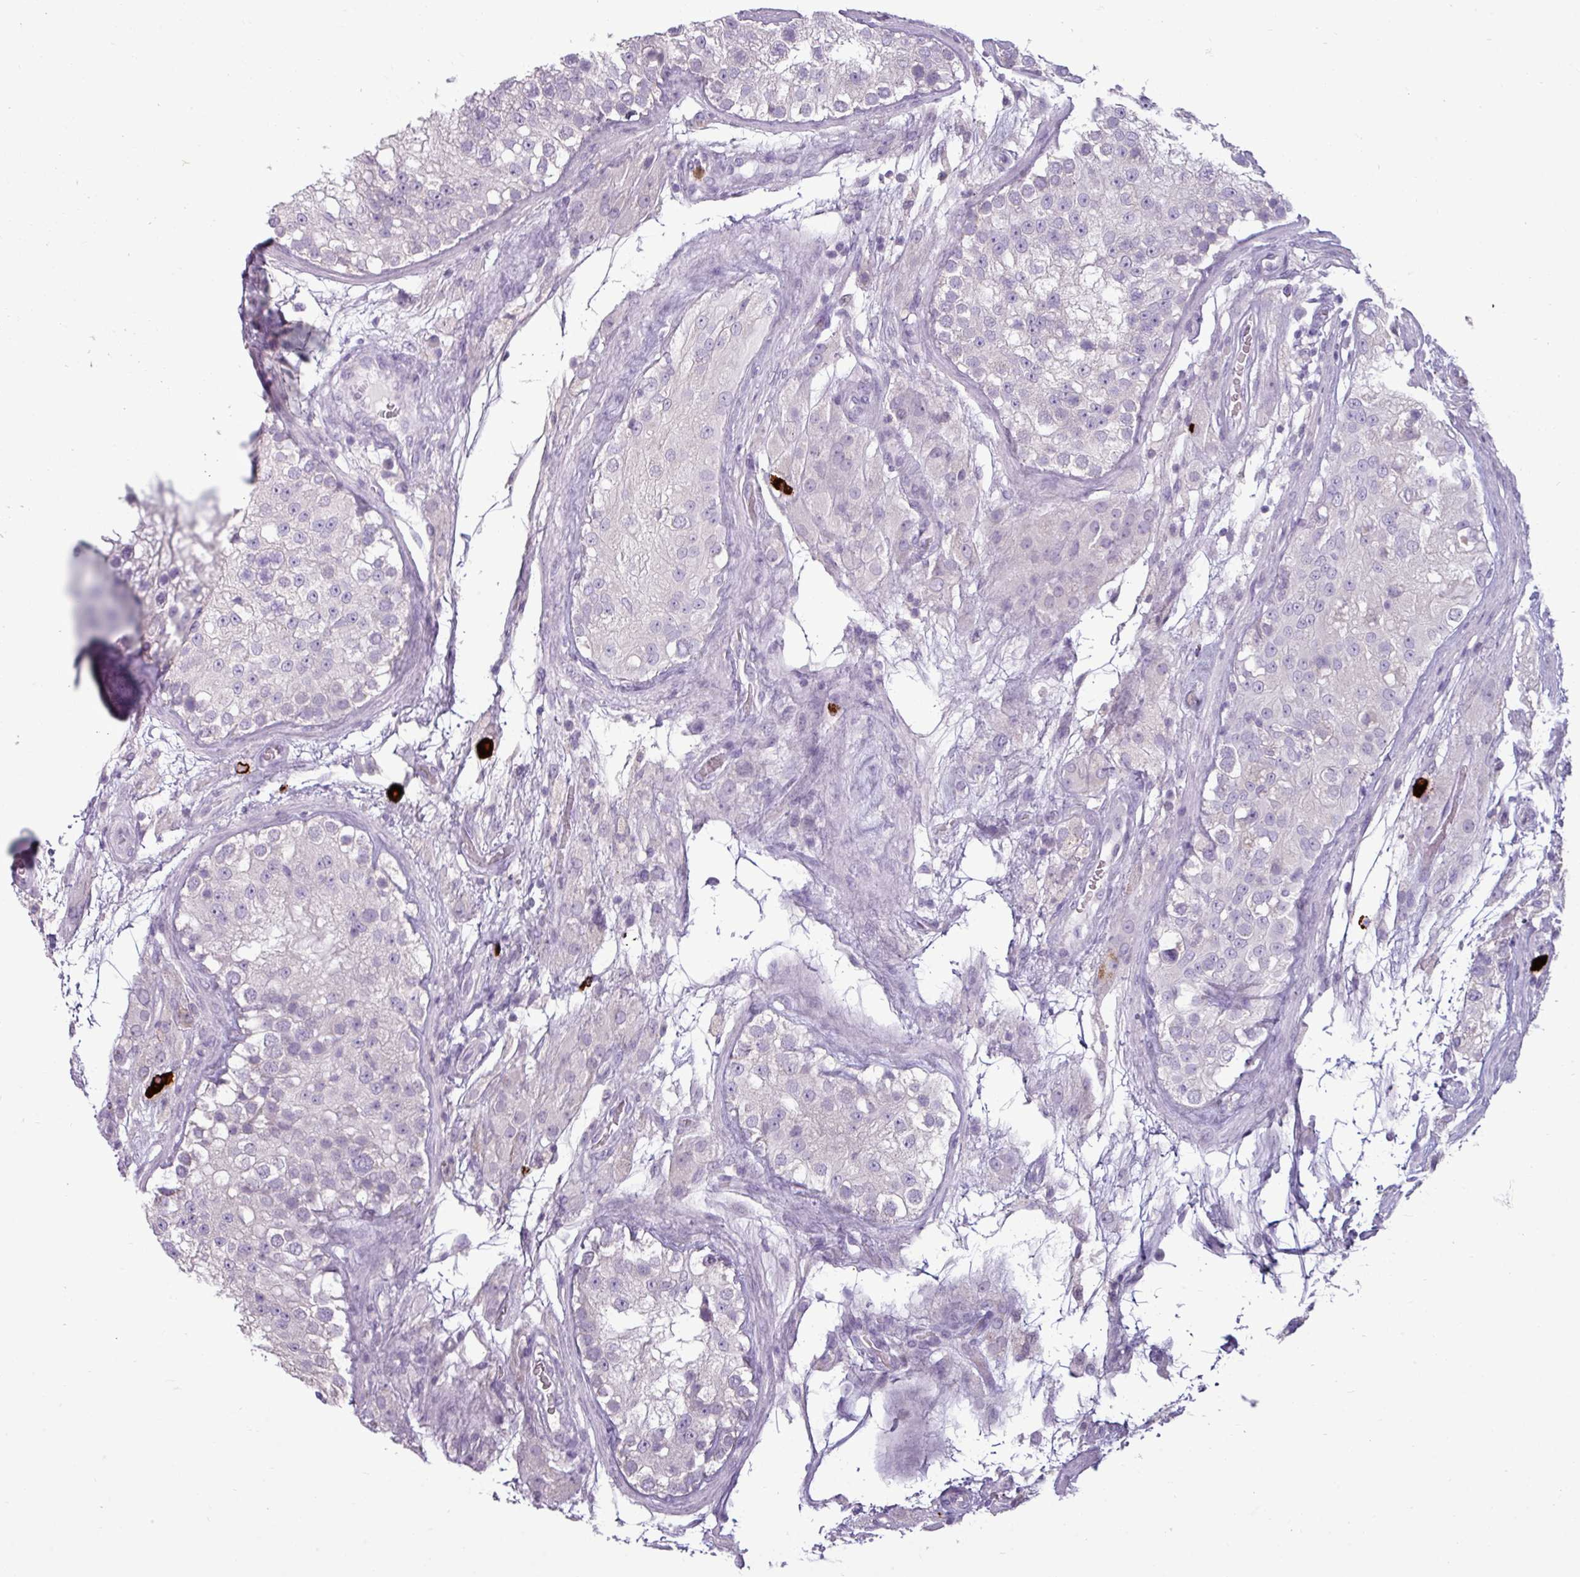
{"staining": {"intensity": "negative", "quantity": "none", "location": "none"}, "tissue": "testis", "cell_type": "Cells in seminiferous ducts", "image_type": "normal", "snomed": [{"axis": "morphology", "description": "Normal tissue, NOS"}, {"axis": "topography", "description": "Testis"}], "caption": "High power microscopy photomicrograph of an immunohistochemistry image of benign testis, revealing no significant positivity in cells in seminiferous ducts.", "gene": "TRIM39", "patient": {"sex": "male", "age": 26}}